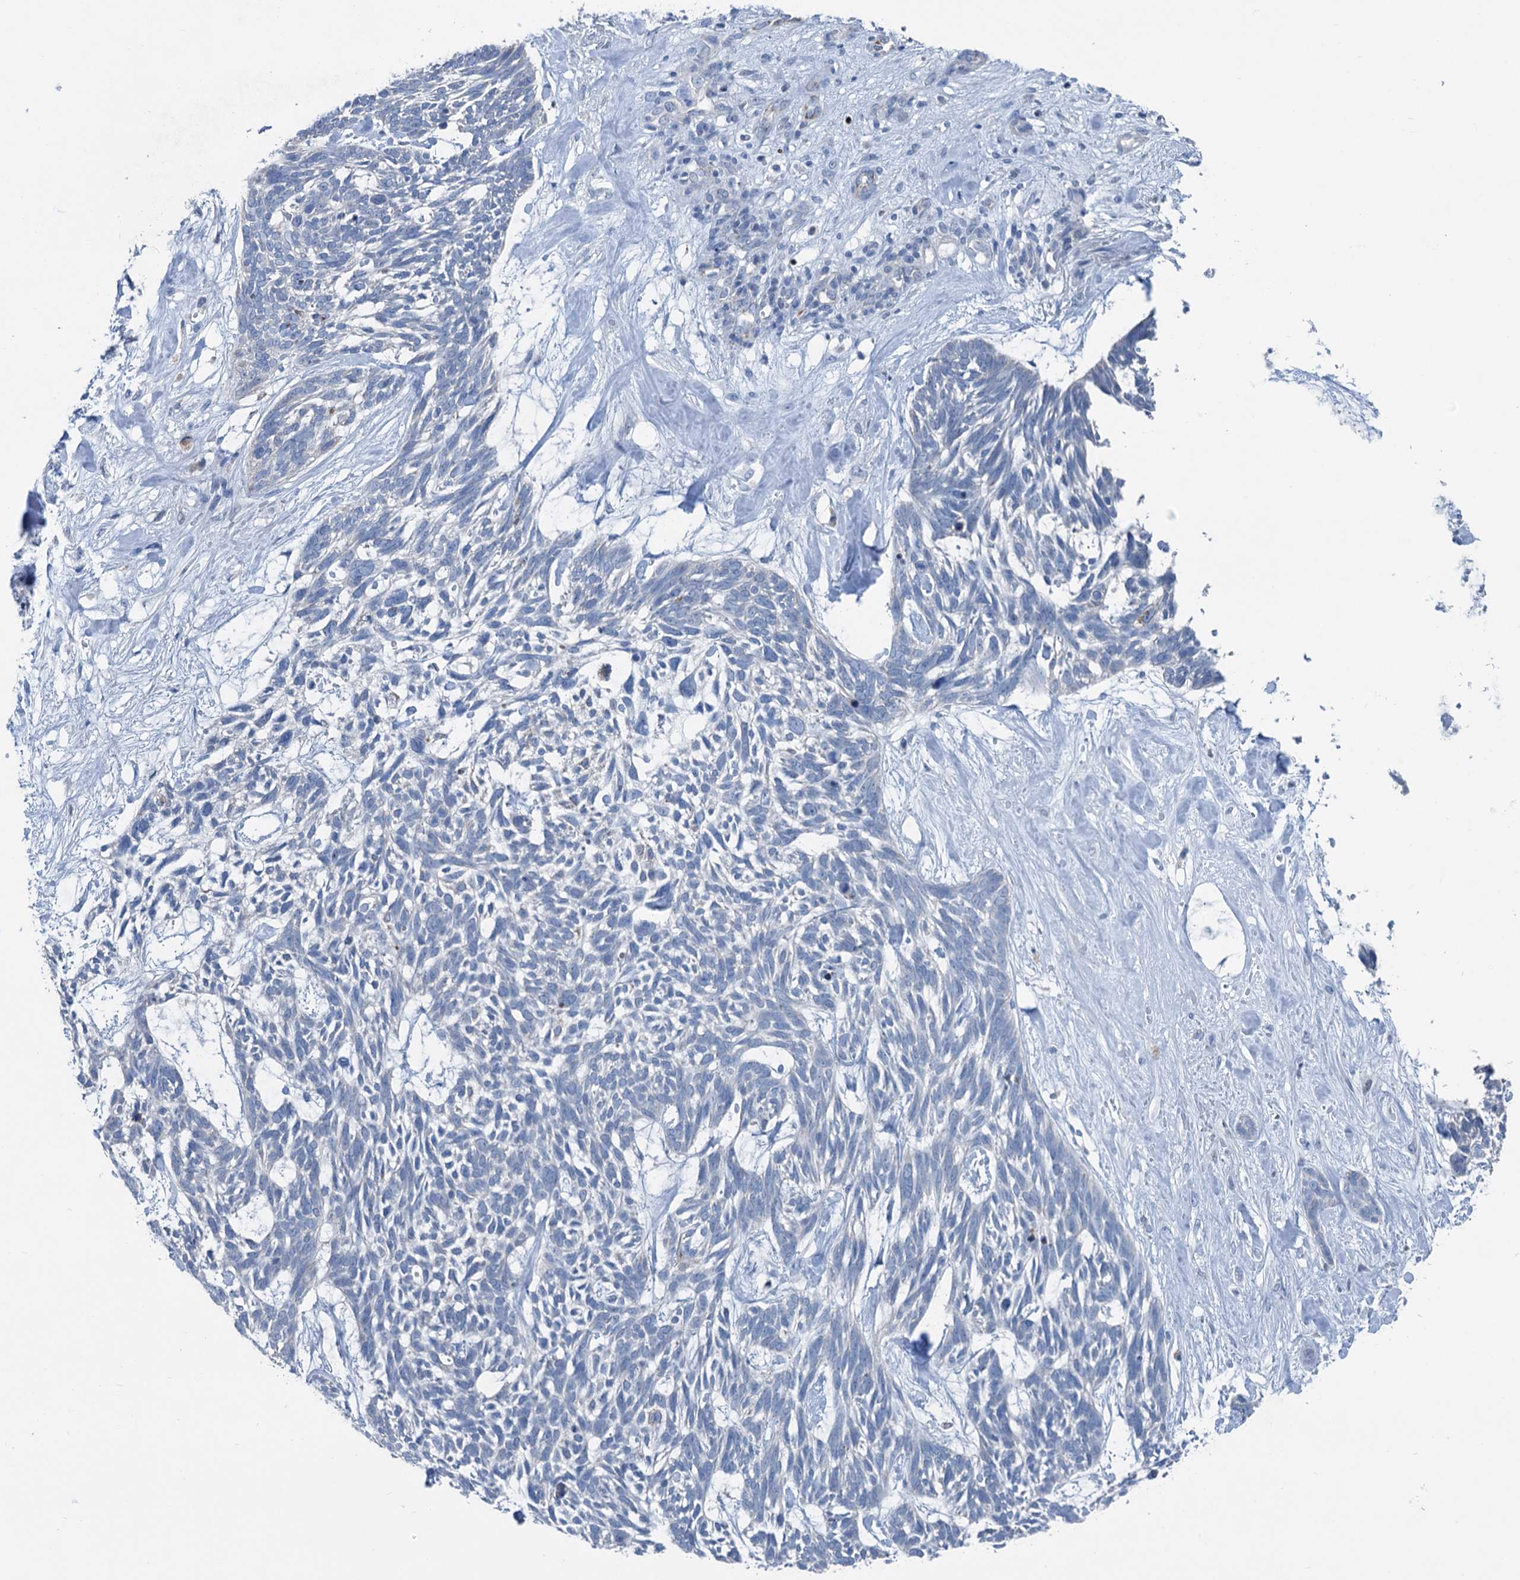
{"staining": {"intensity": "negative", "quantity": "none", "location": "none"}, "tissue": "skin cancer", "cell_type": "Tumor cells", "image_type": "cancer", "snomed": [{"axis": "morphology", "description": "Basal cell carcinoma"}, {"axis": "topography", "description": "Skin"}], "caption": "Protein analysis of skin cancer (basal cell carcinoma) displays no significant staining in tumor cells. Nuclei are stained in blue.", "gene": "ELP4", "patient": {"sex": "male", "age": 88}}